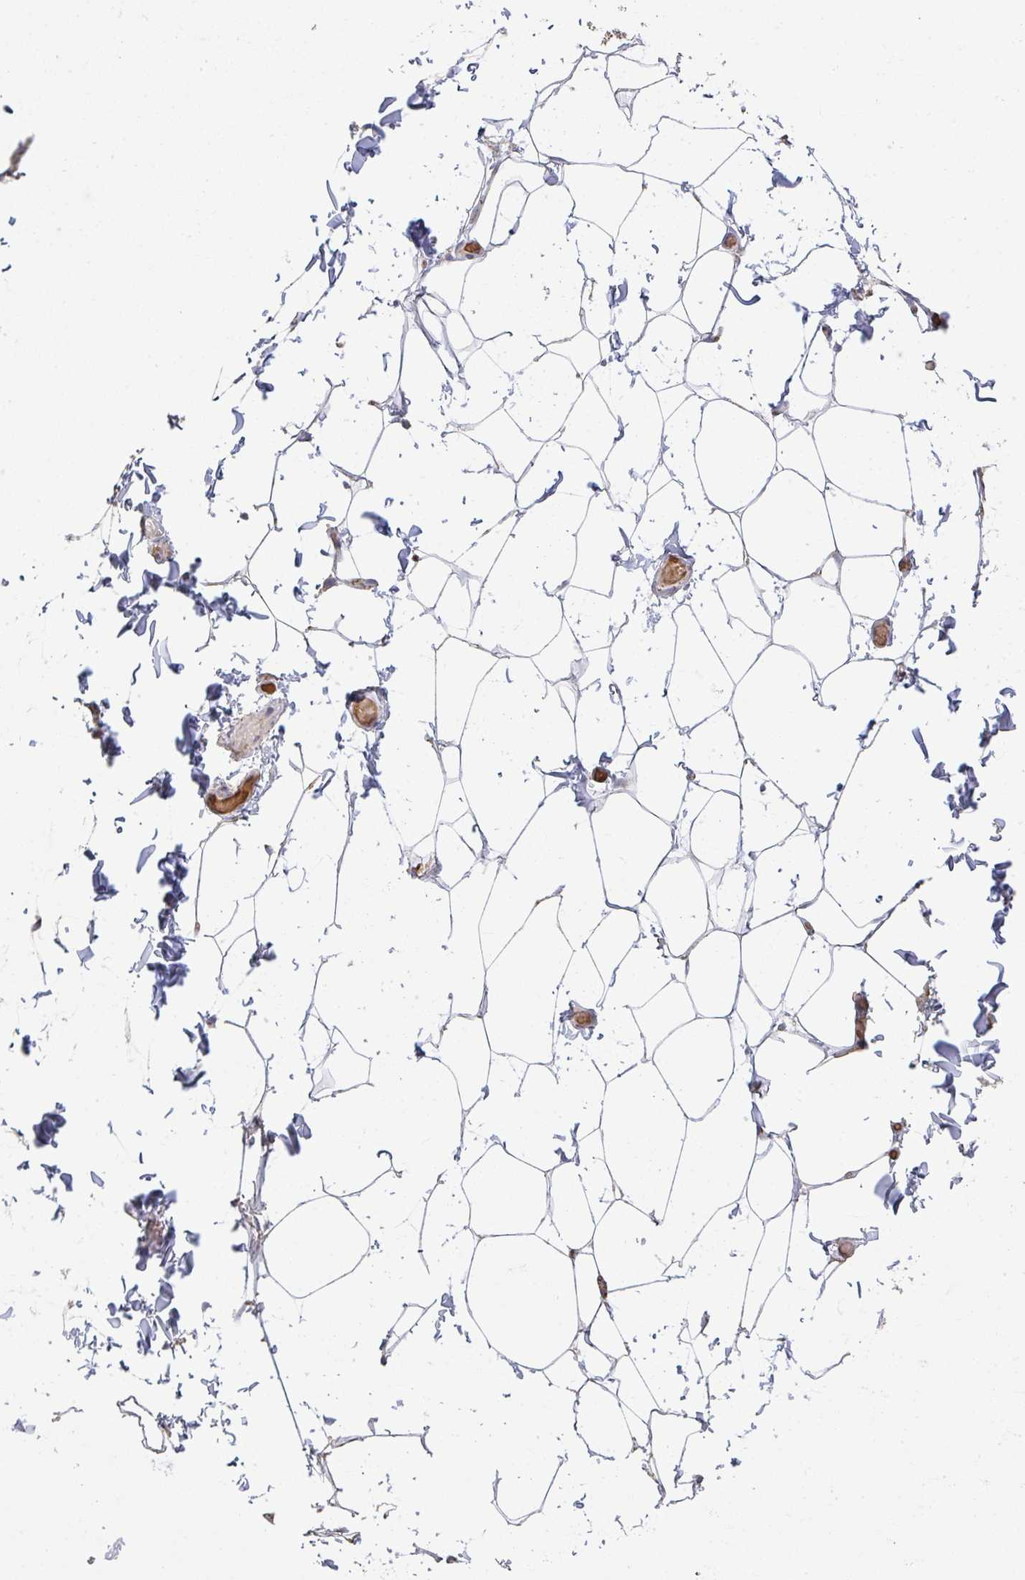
{"staining": {"intensity": "negative", "quantity": "none", "location": "none"}, "tissue": "adipose tissue", "cell_type": "Adipocytes", "image_type": "normal", "snomed": [{"axis": "morphology", "description": "Normal tissue, NOS"}, {"axis": "topography", "description": "Soft tissue"}, {"axis": "topography", "description": "Adipose tissue"}, {"axis": "topography", "description": "Vascular tissue"}, {"axis": "topography", "description": "Peripheral nerve tissue"}], "caption": "This photomicrograph is of normal adipose tissue stained with immunohistochemistry (IHC) to label a protein in brown with the nuclei are counter-stained blue. There is no staining in adipocytes. (DAB (3,3'-diaminobenzidine) immunohistochemistry (IHC), high magnification).", "gene": "ZNF526", "patient": {"sex": "male", "age": 29}}